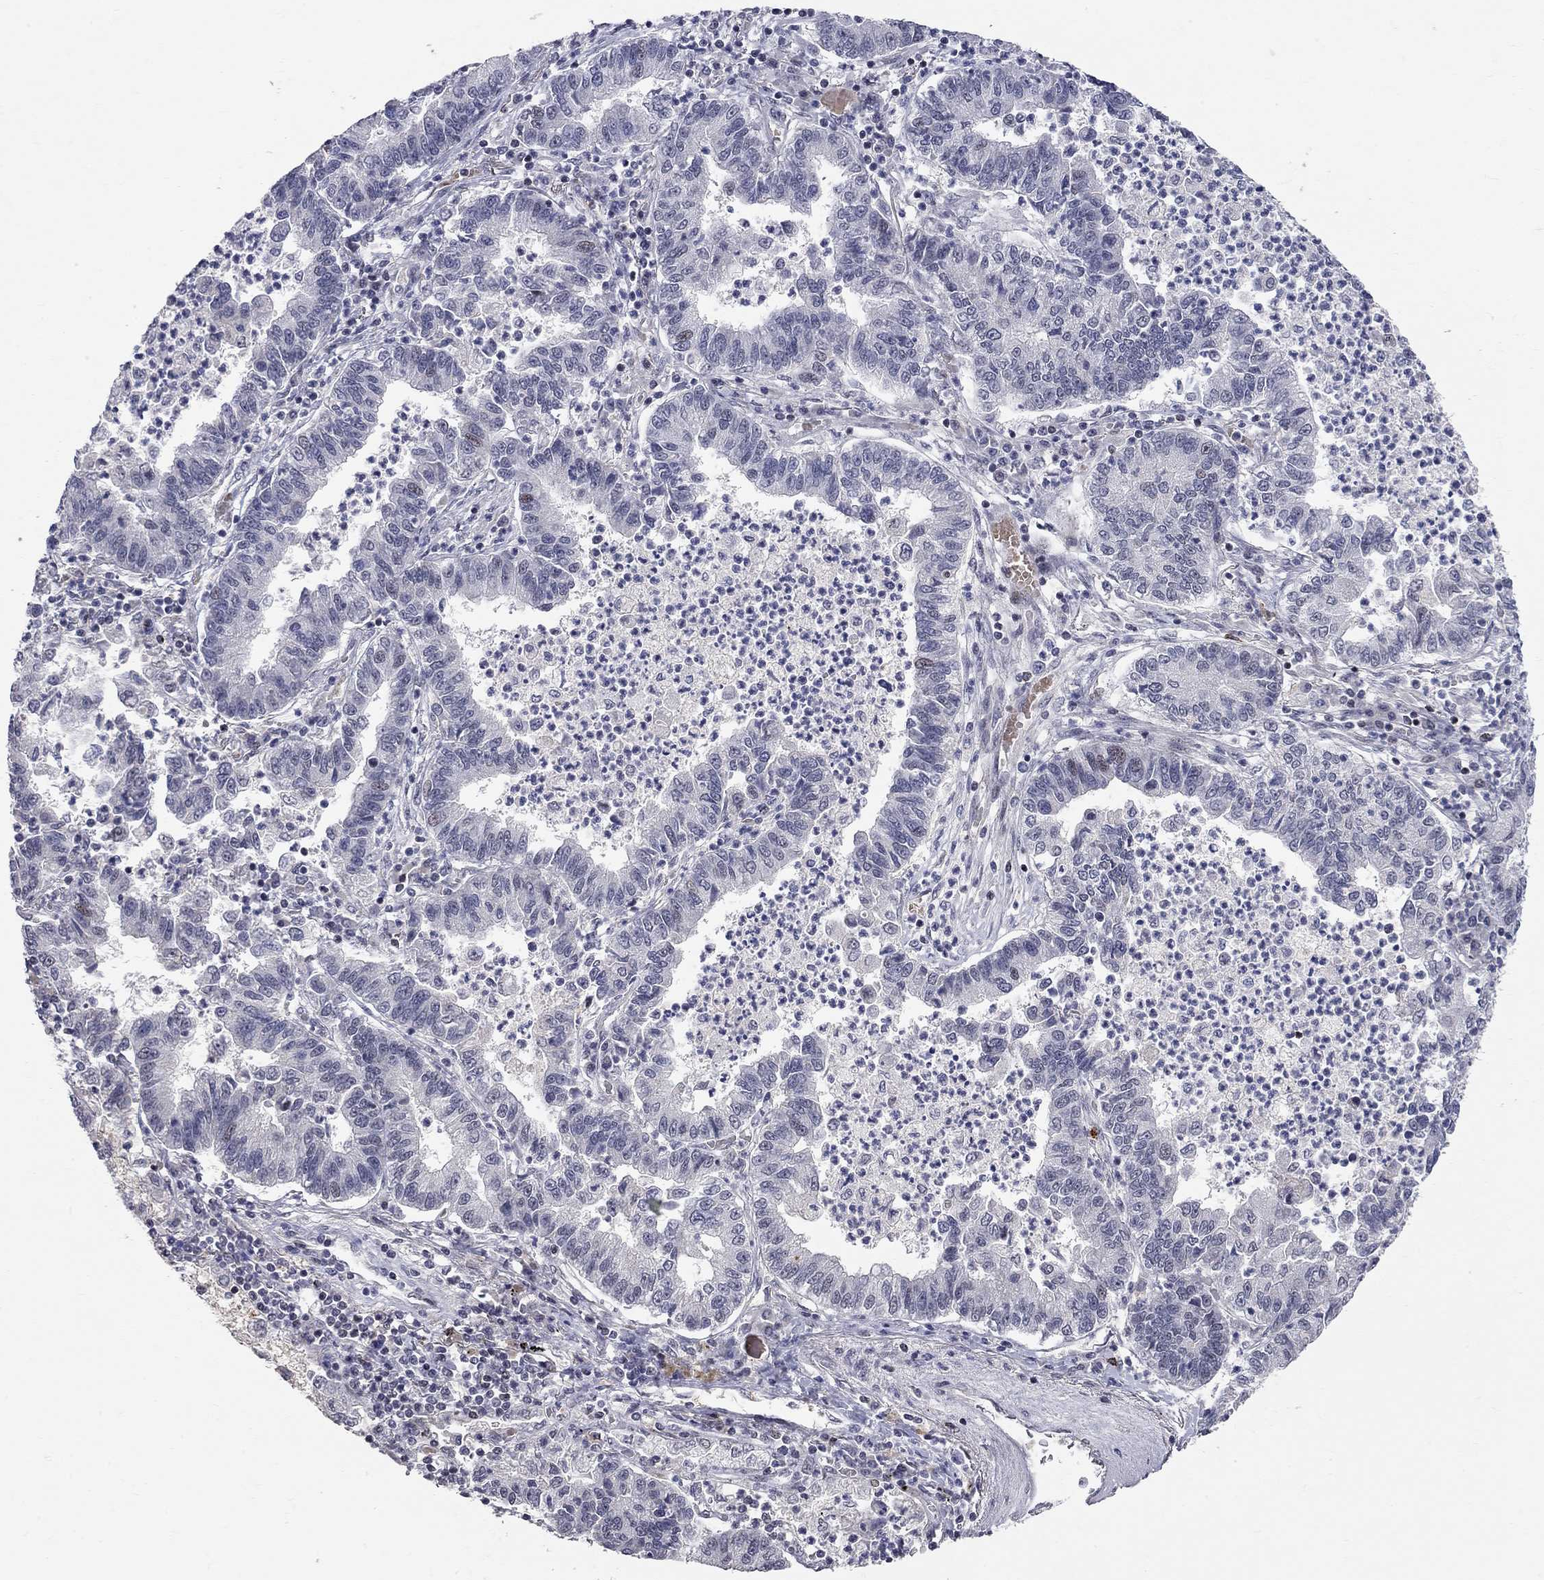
{"staining": {"intensity": "negative", "quantity": "none", "location": "none"}, "tissue": "lung cancer", "cell_type": "Tumor cells", "image_type": "cancer", "snomed": [{"axis": "morphology", "description": "Adenocarcinoma, NOS"}, {"axis": "topography", "description": "Lung"}], "caption": "There is no significant staining in tumor cells of lung cancer.", "gene": "HDAC3", "patient": {"sex": "female", "age": 57}}